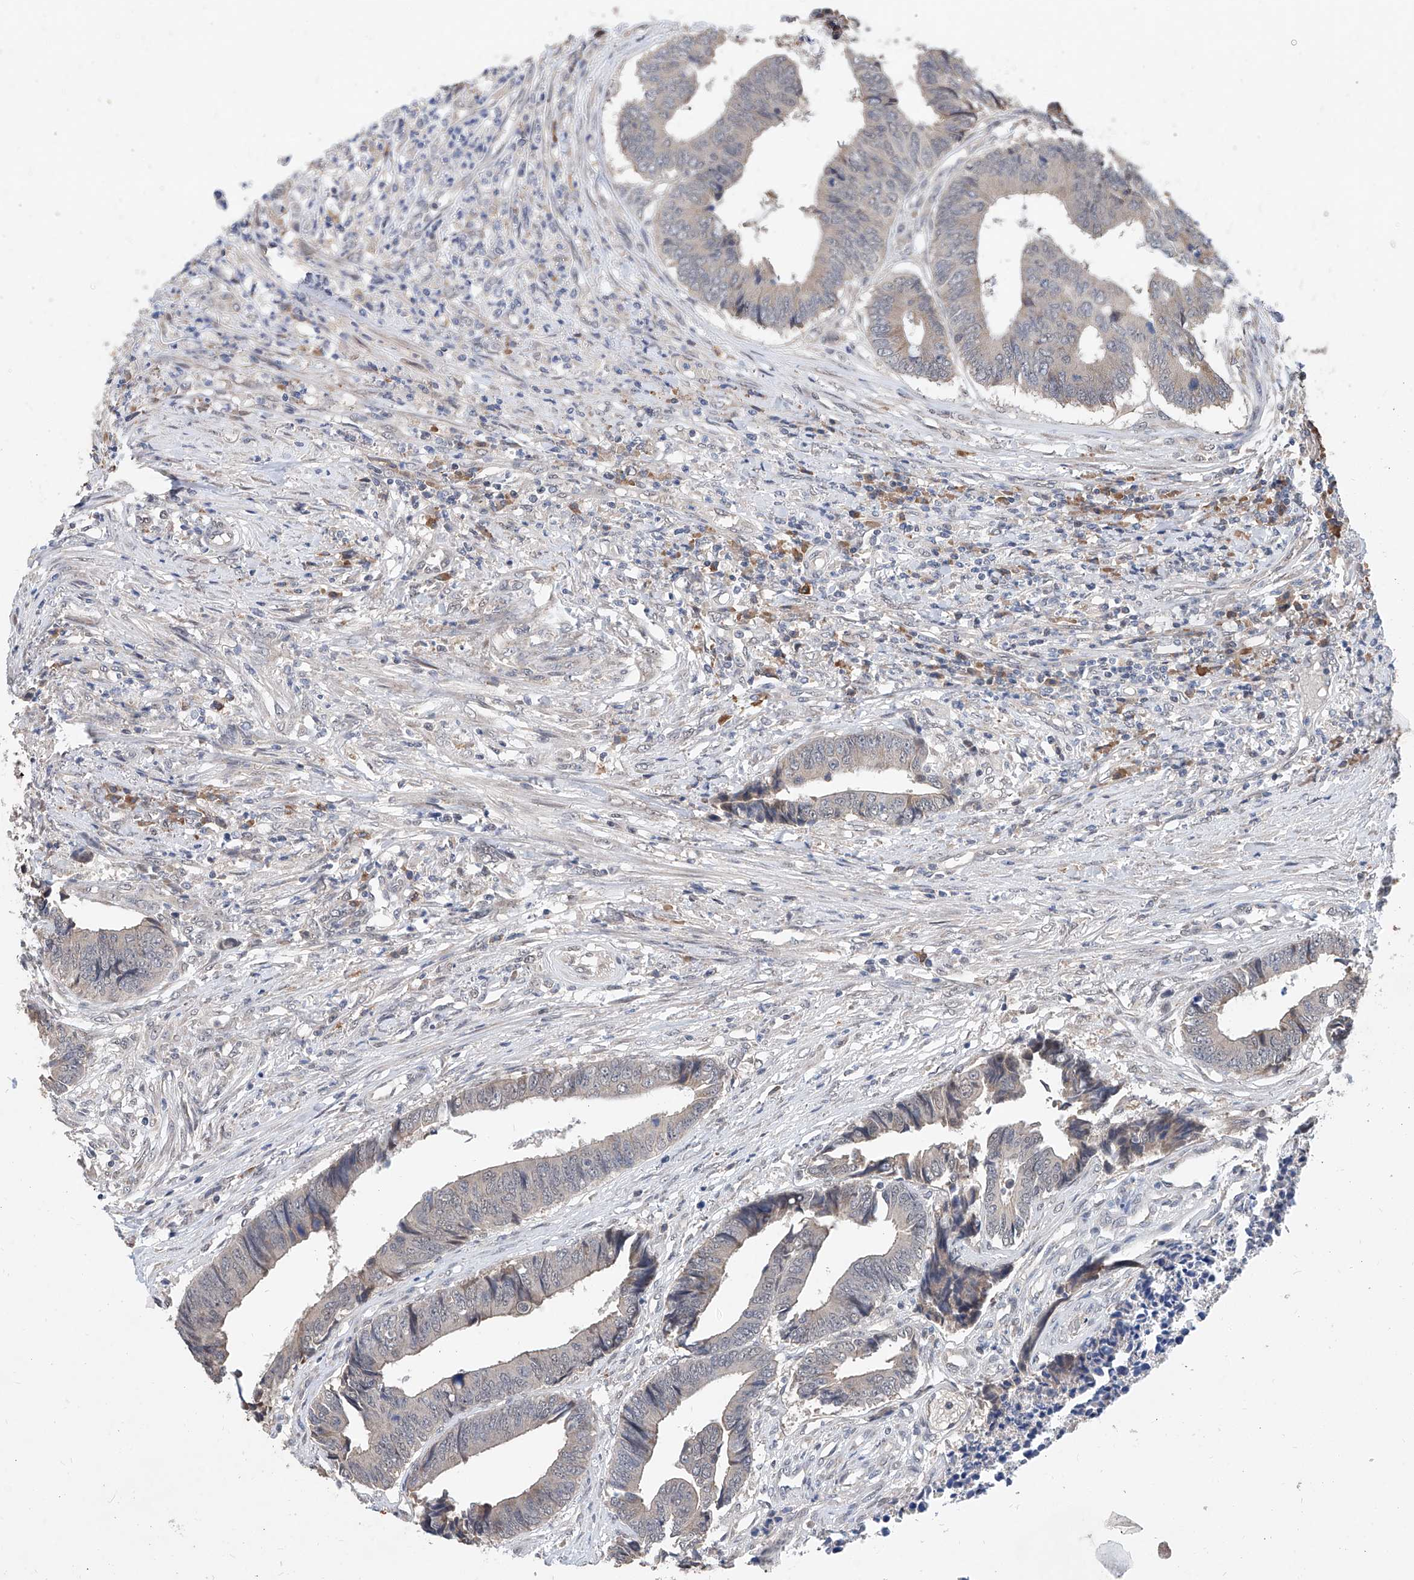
{"staining": {"intensity": "negative", "quantity": "none", "location": "none"}, "tissue": "colorectal cancer", "cell_type": "Tumor cells", "image_type": "cancer", "snomed": [{"axis": "morphology", "description": "Adenocarcinoma, NOS"}, {"axis": "topography", "description": "Rectum"}], "caption": "A micrograph of human colorectal cancer (adenocarcinoma) is negative for staining in tumor cells. Brightfield microscopy of IHC stained with DAB (3,3'-diaminobenzidine) (brown) and hematoxylin (blue), captured at high magnification.", "gene": "CARMIL3", "patient": {"sex": "male", "age": 84}}